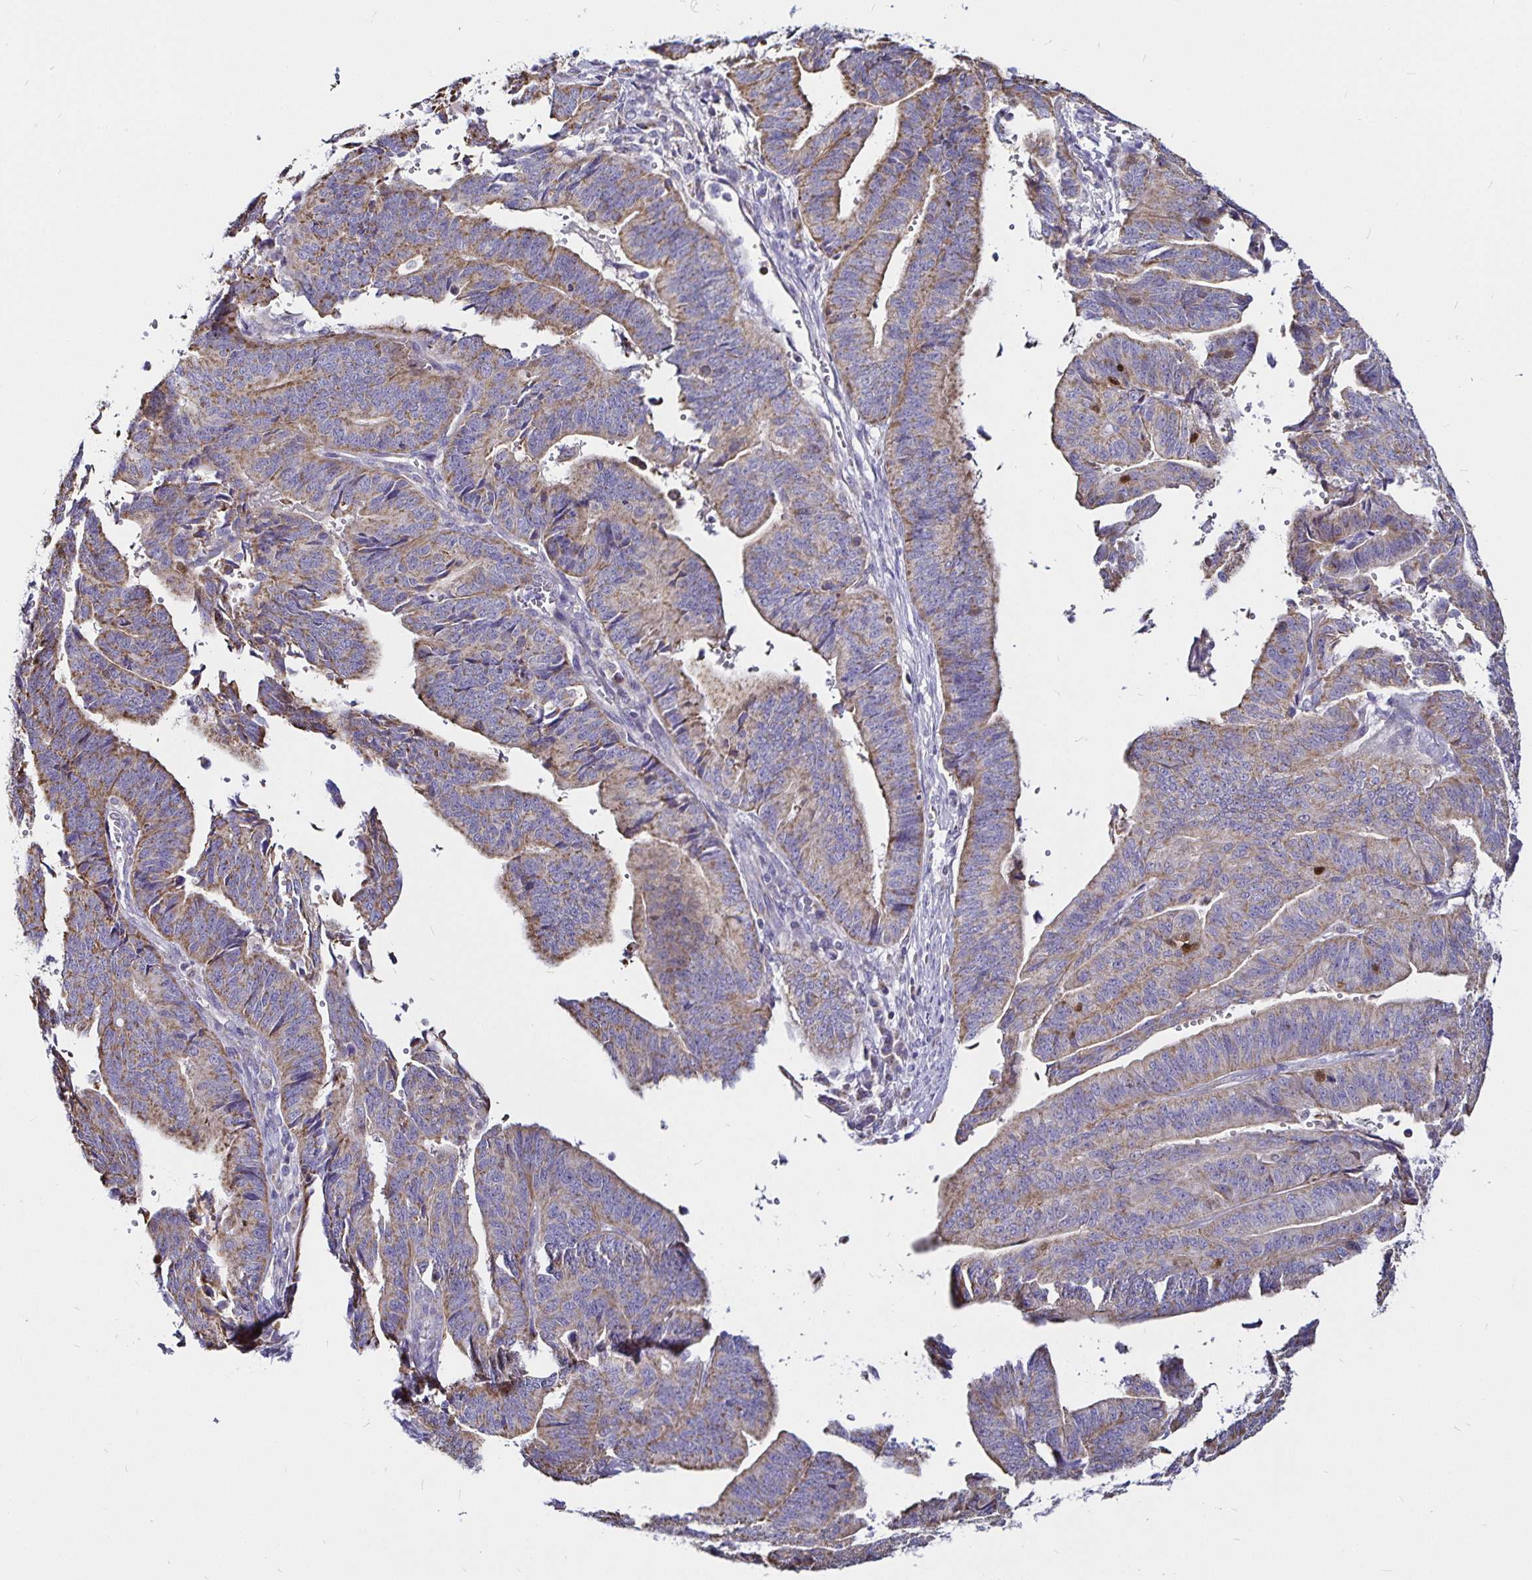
{"staining": {"intensity": "weak", "quantity": "25%-75%", "location": "cytoplasmic/membranous"}, "tissue": "endometrial cancer", "cell_type": "Tumor cells", "image_type": "cancer", "snomed": [{"axis": "morphology", "description": "Adenocarcinoma, NOS"}, {"axis": "topography", "description": "Endometrium"}], "caption": "DAB immunohistochemical staining of human endometrial cancer exhibits weak cytoplasmic/membranous protein expression in approximately 25%-75% of tumor cells.", "gene": "PGAM2", "patient": {"sex": "female", "age": 65}}